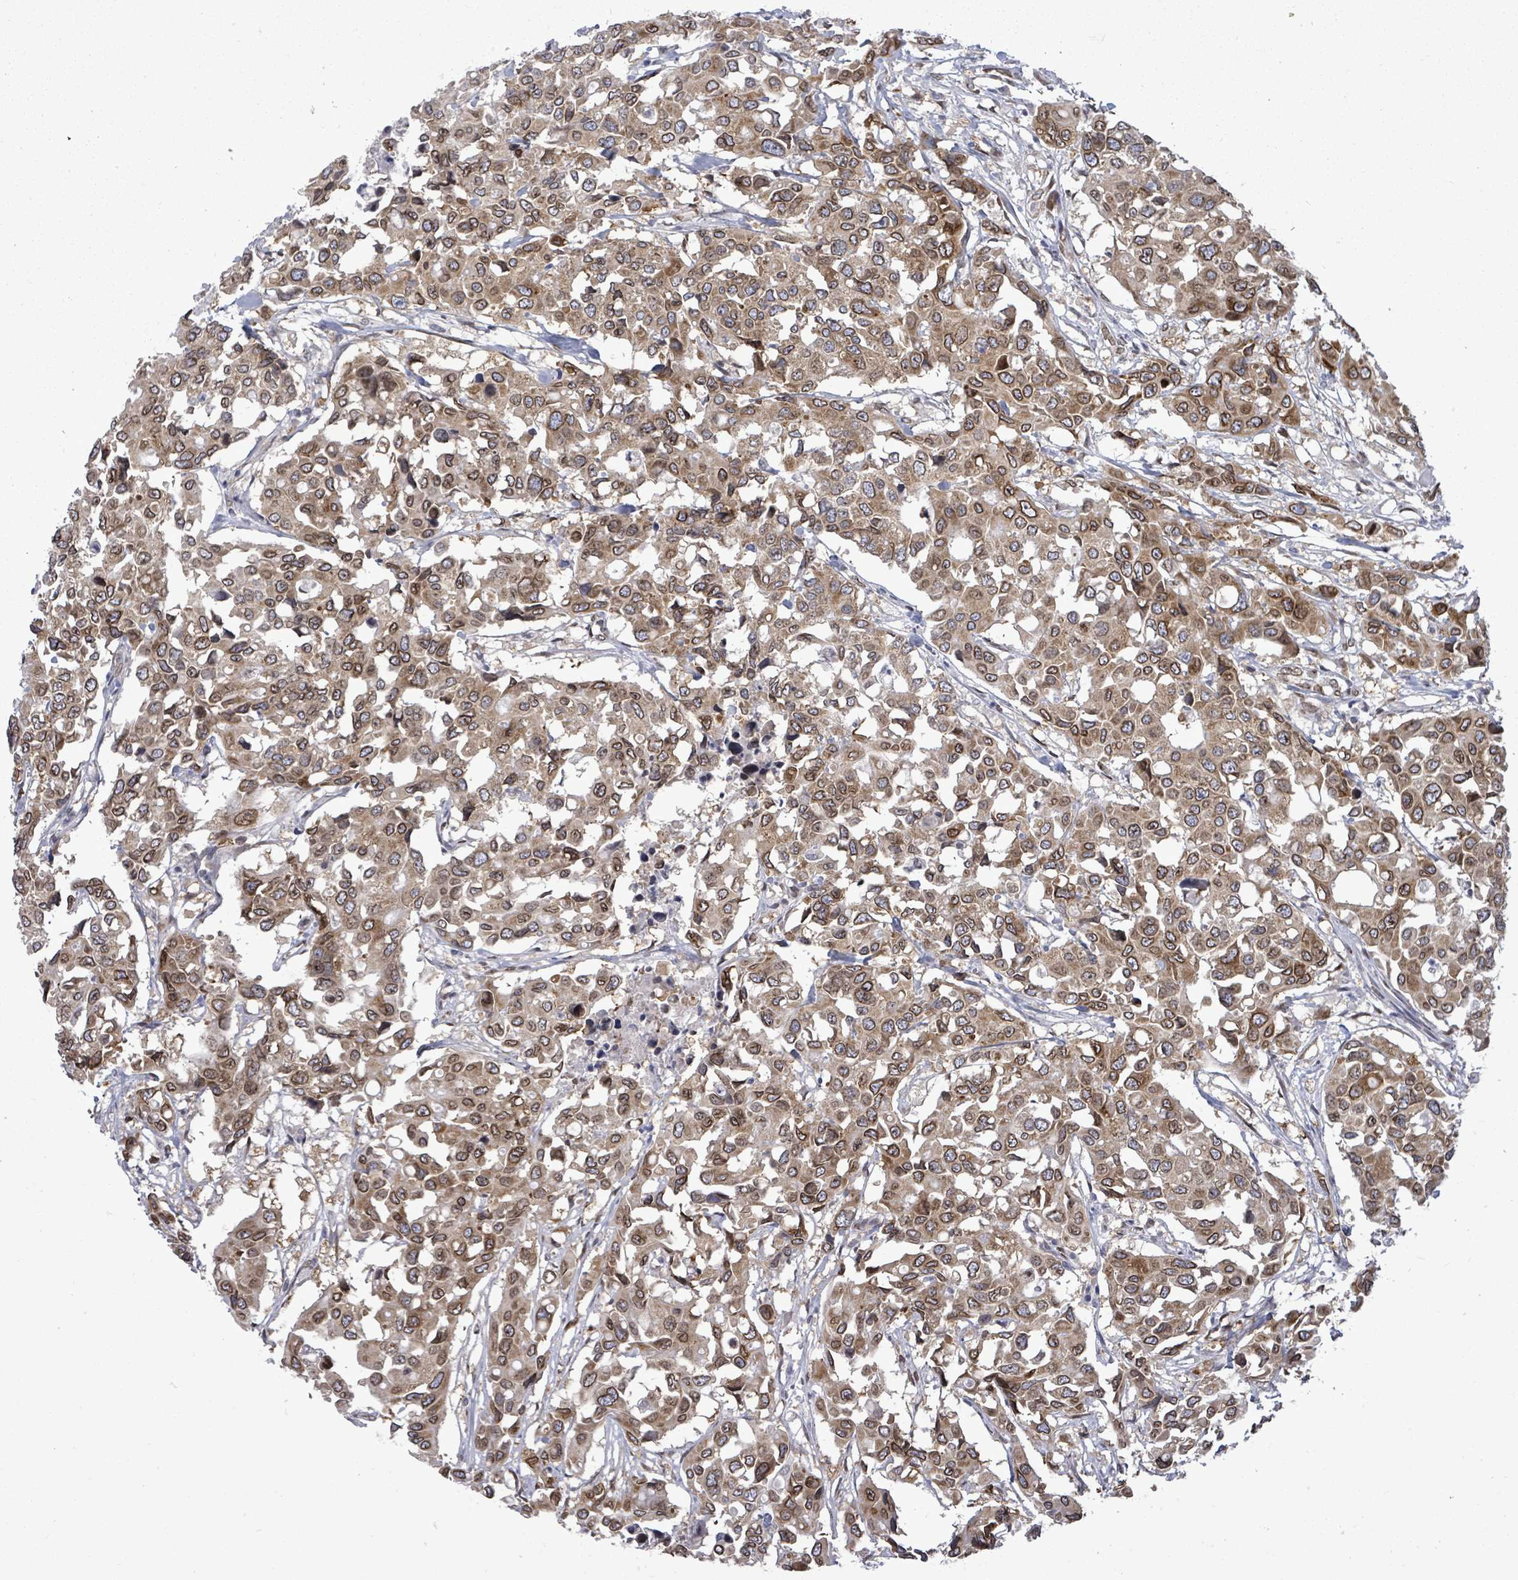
{"staining": {"intensity": "moderate", "quantity": ">75%", "location": "cytoplasmic/membranous,nuclear"}, "tissue": "colorectal cancer", "cell_type": "Tumor cells", "image_type": "cancer", "snomed": [{"axis": "morphology", "description": "Adenocarcinoma, NOS"}, {"axis": "topography", "description": "Colon"}], "caption": "Protein expression by immunohistochemistry (IHC) displays moderate cytoplasmic/membranous and nuclear expression in approximately >75% of tumor cells in colorectal cancer.", "gene": "ARFGAP1", "patient": {"sex": "male", "age": 77}}